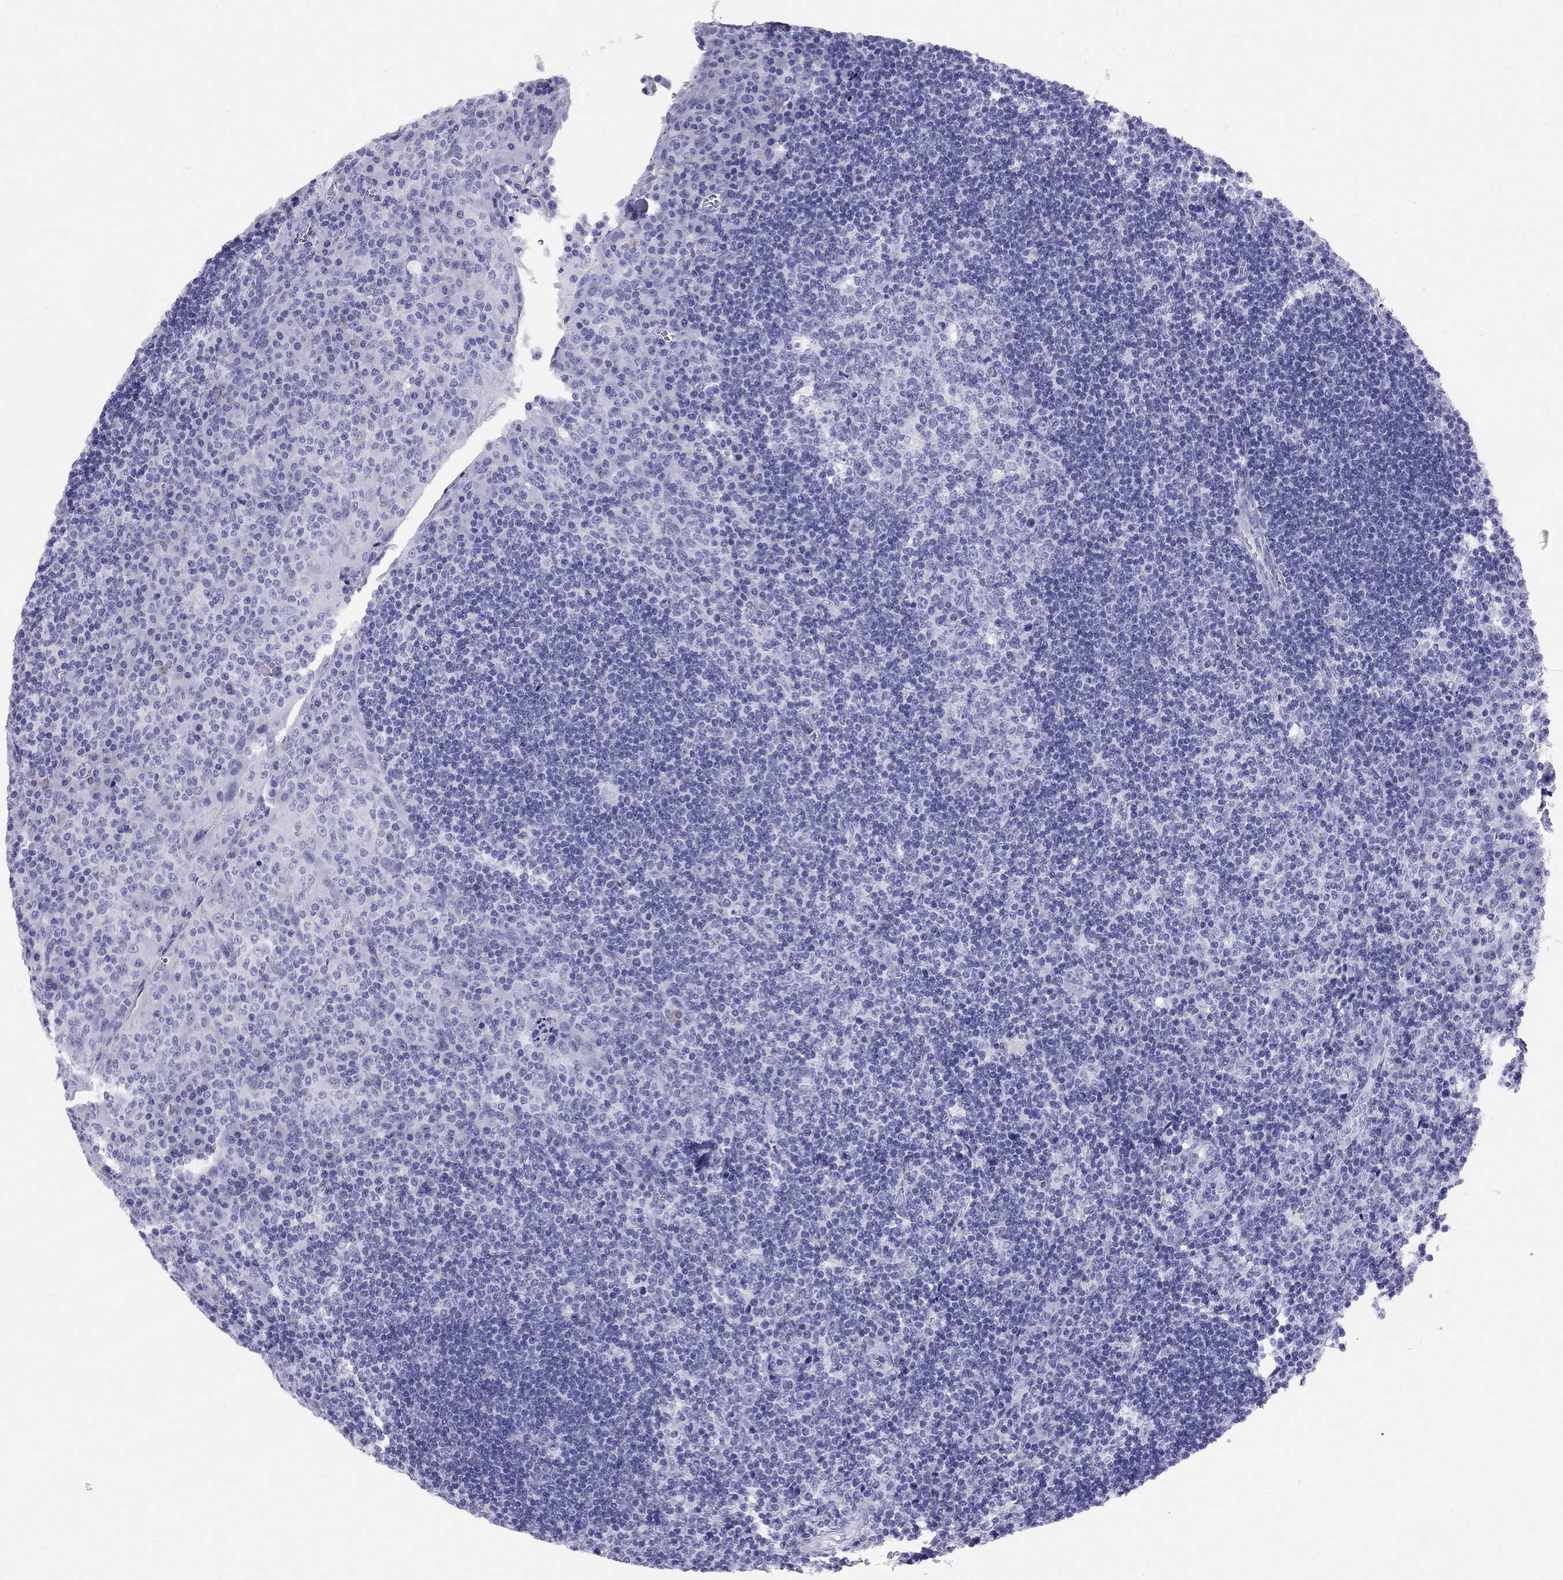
{"staining": {"intensity": "negative", "quantity": "none", "location": "none"}, "tissue": "tonsil", "cell_type": "Germinal center cells", "image_type": "normal", "snomed": [{"axis": "morphology", "description": "Normal tissue, NOS"}, {"axis": "topography", "description": "Tonsil"}], "caption": "DAB immunohistochemical staining of normal human tonsil shows no significant staining in germinal center cells. Brightfield microscopy of IHC stained with DAB (3,3'-diaminobenzidine) (brown) and hematoxylin (blue), captured at high magnification.", "gene": "LRIT2", "patient": {"sex": "male", "age": 17}}